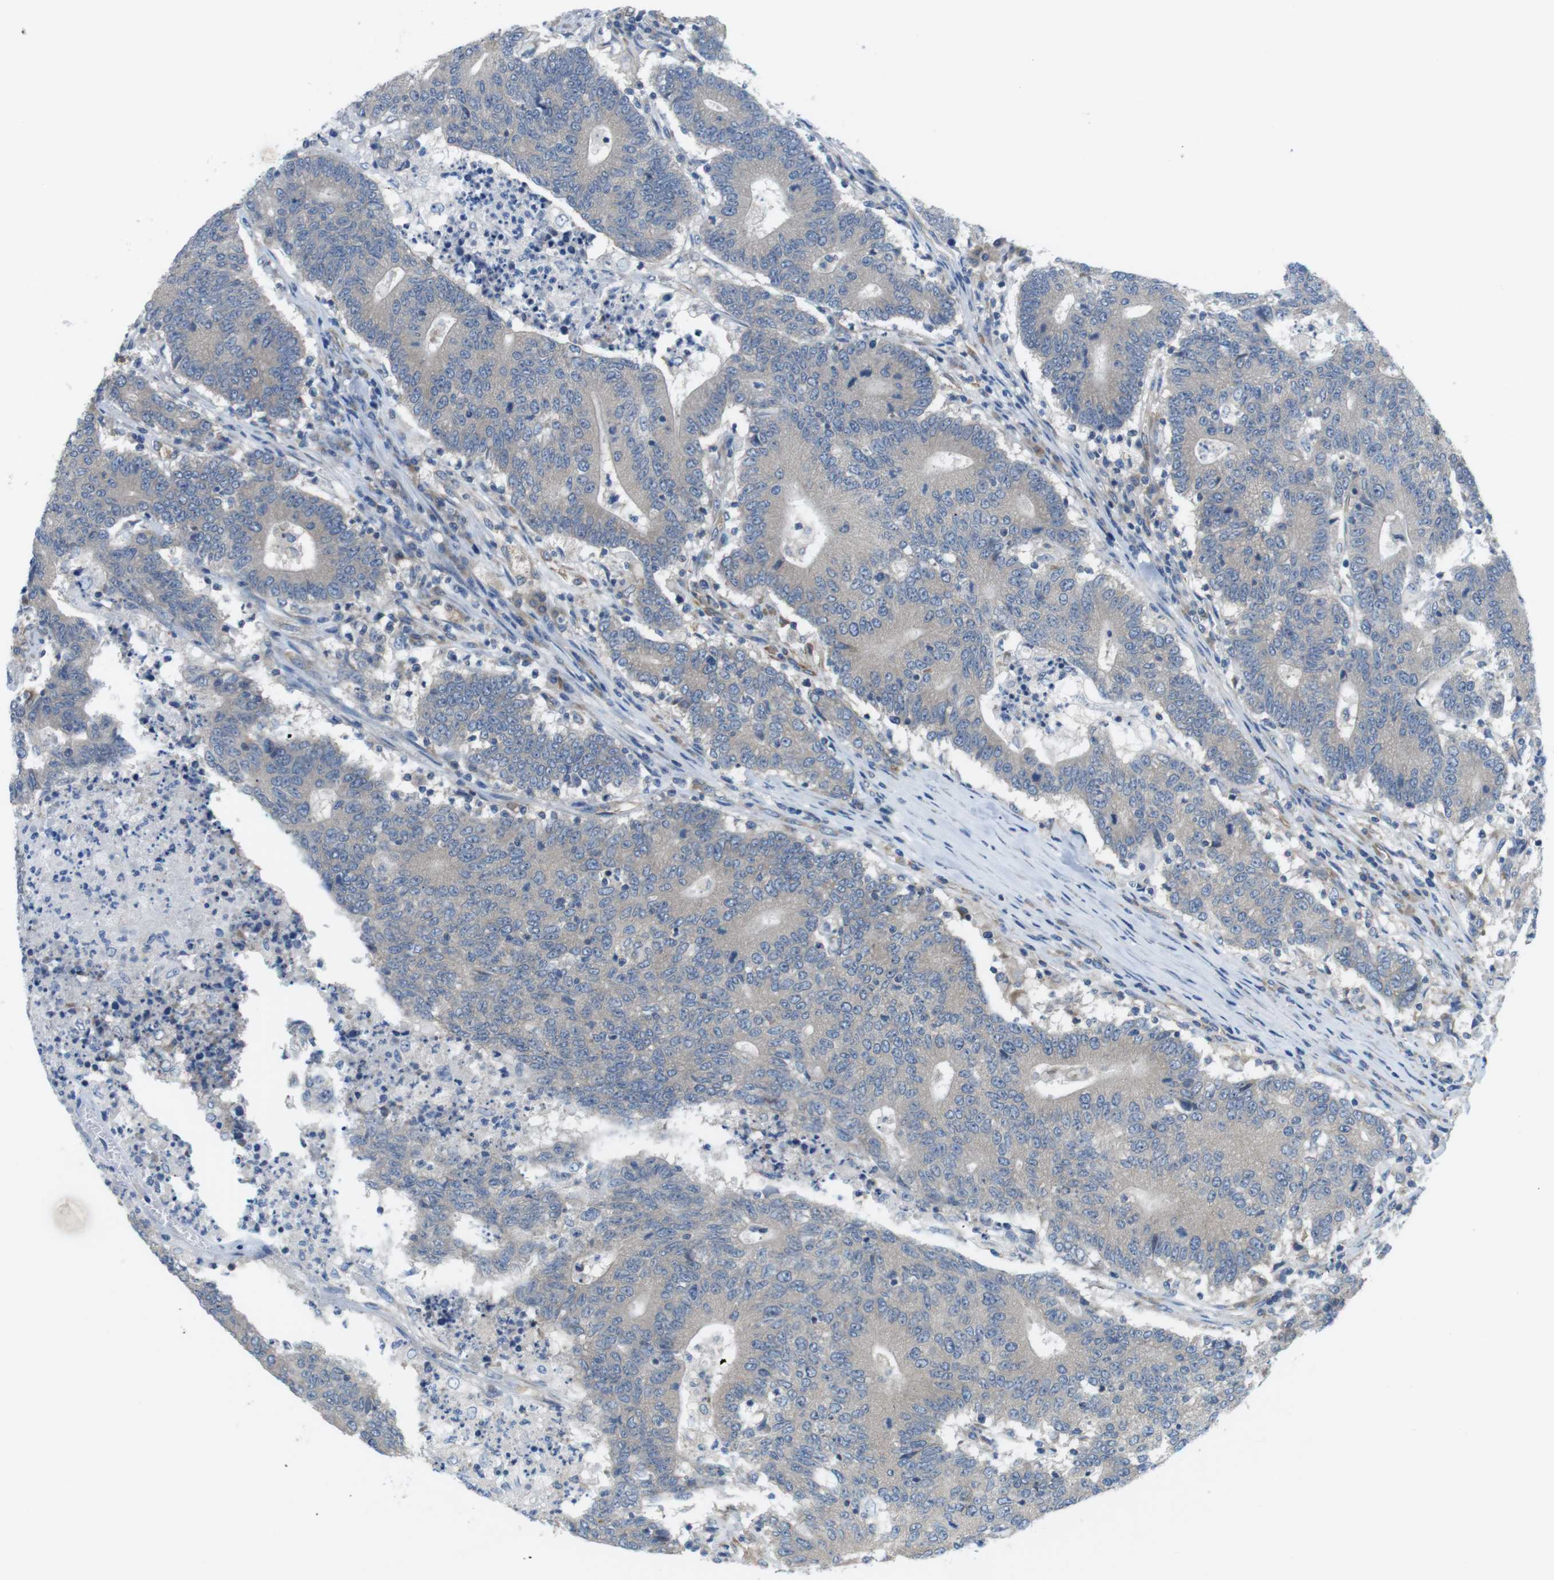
{"staining": {"intensity": "negative", "quantity": "none", "location": "none"}, "tissue": "colorectal cancer", "cell_type": "Tumor cells", "image_type": "cancer", "snomed": [{"axis": "morphology", "description": "Normal tissue, NOS"}, {"axis": "morphology", "description": "Adenocarcinoma, NOS"}, {"axis": "topography", "description": "Colon"}], "caption": "The micrograph shows no staining of tumor cells in colorectal adenocarcinoma.", "gene": "DCLK1", "patient": {"sex": "female", "age": 75}}